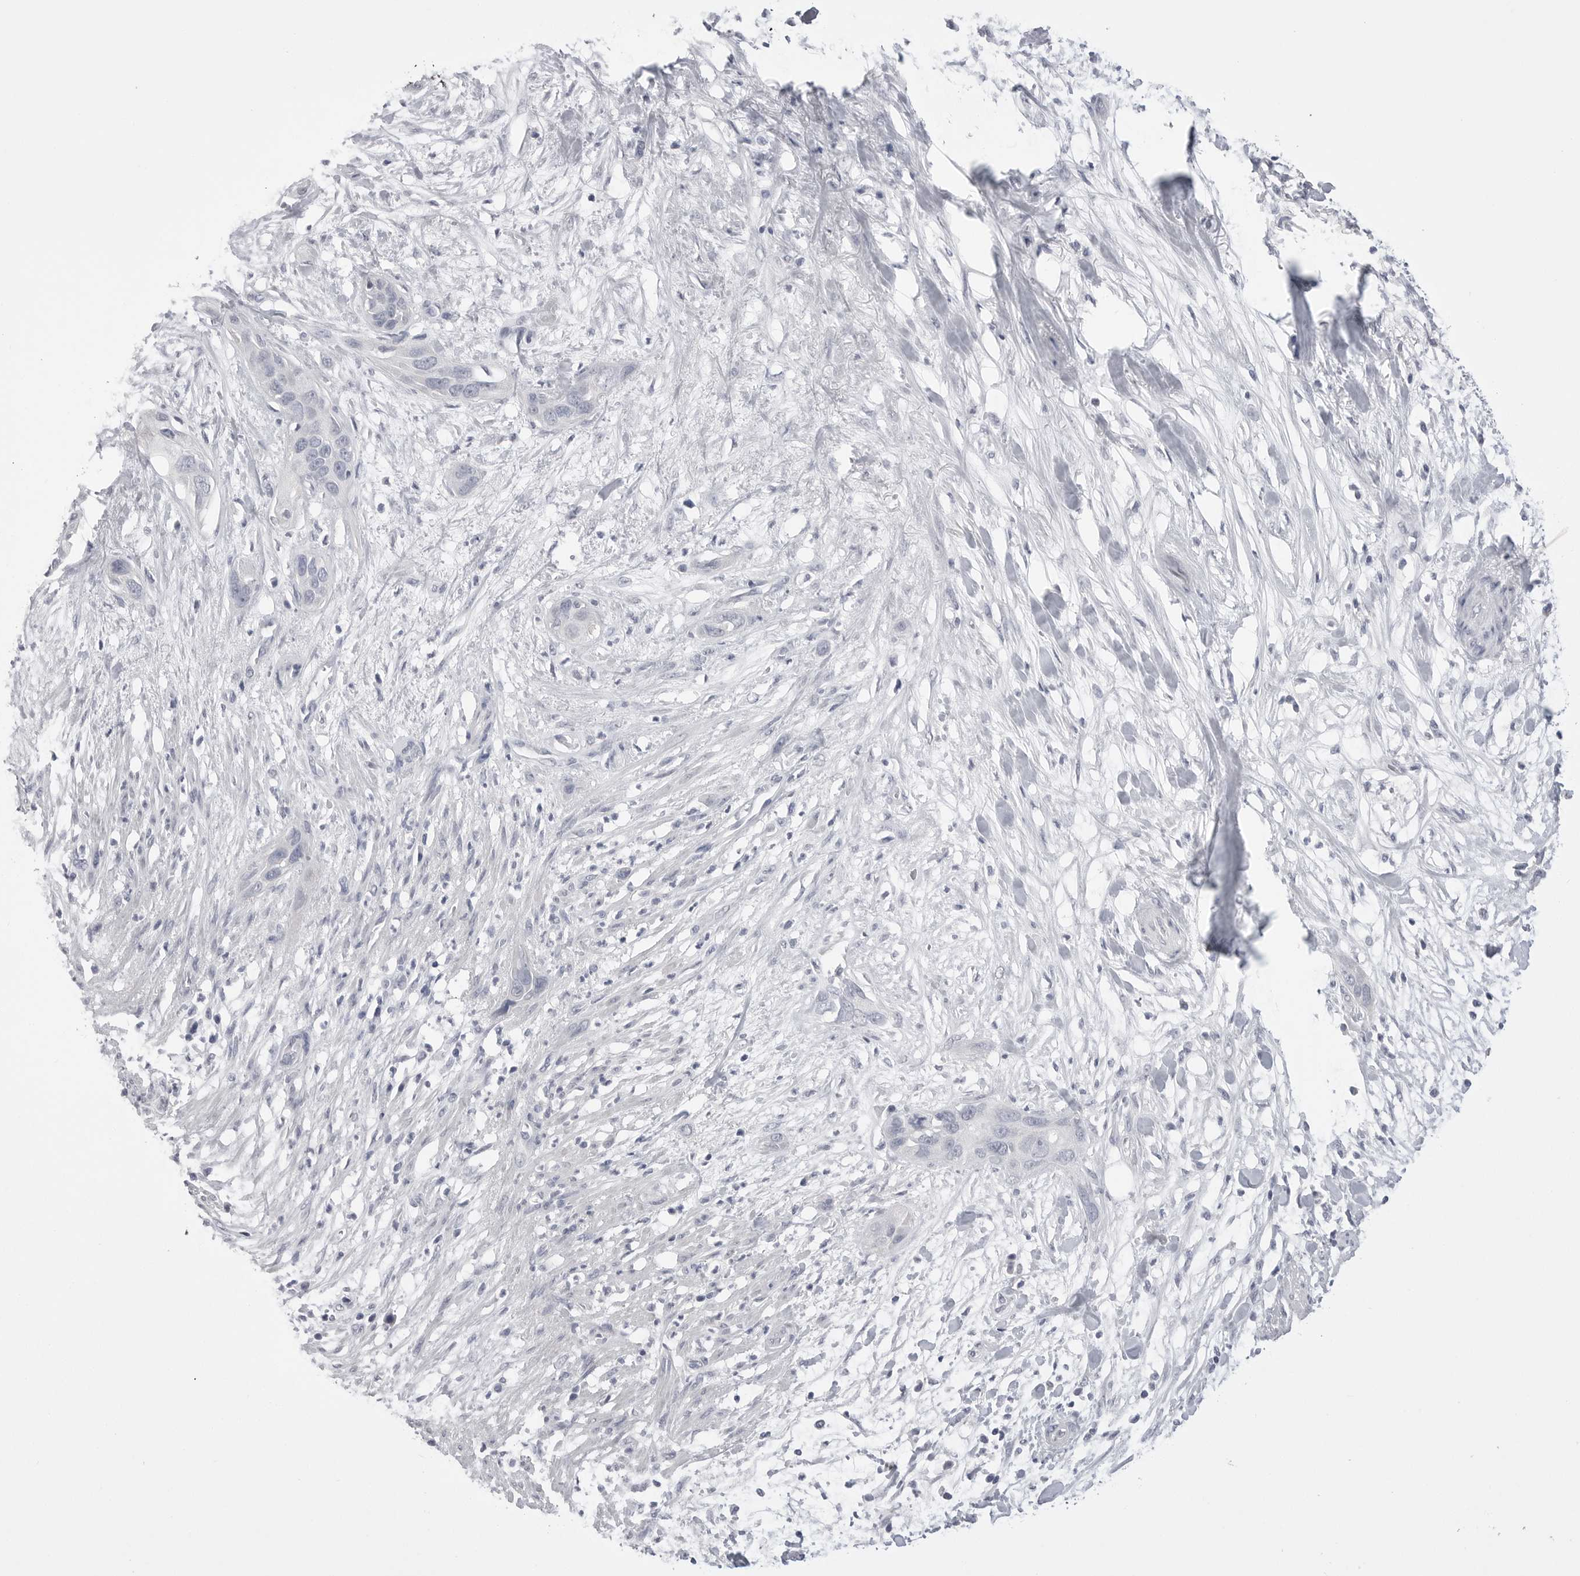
{"staining": {"intensity": "negative", "quantity": "none", "location": "none"}, "tissue": "pancreatic cancer", "cell_type": "Tumor cells", "image_type": "cancer", "snomed": [{"axis": "morphology", "description": "Adenocarcinoma, NOS"}, {"axis": "topography", "description": "Pancreas"}], "caption": "Tumor cells are negative for protein expression in human pancreatic adenocarcinoma. (Stains: DAB (3,3'-diaminobenzidine) immunohistochemistry (IHC) with hematoxylin counter stain, Microscopy: brightfield microscopy at high magnification).", "gene": "CPB1", "patient": {"sex": "female", "age": 60}}